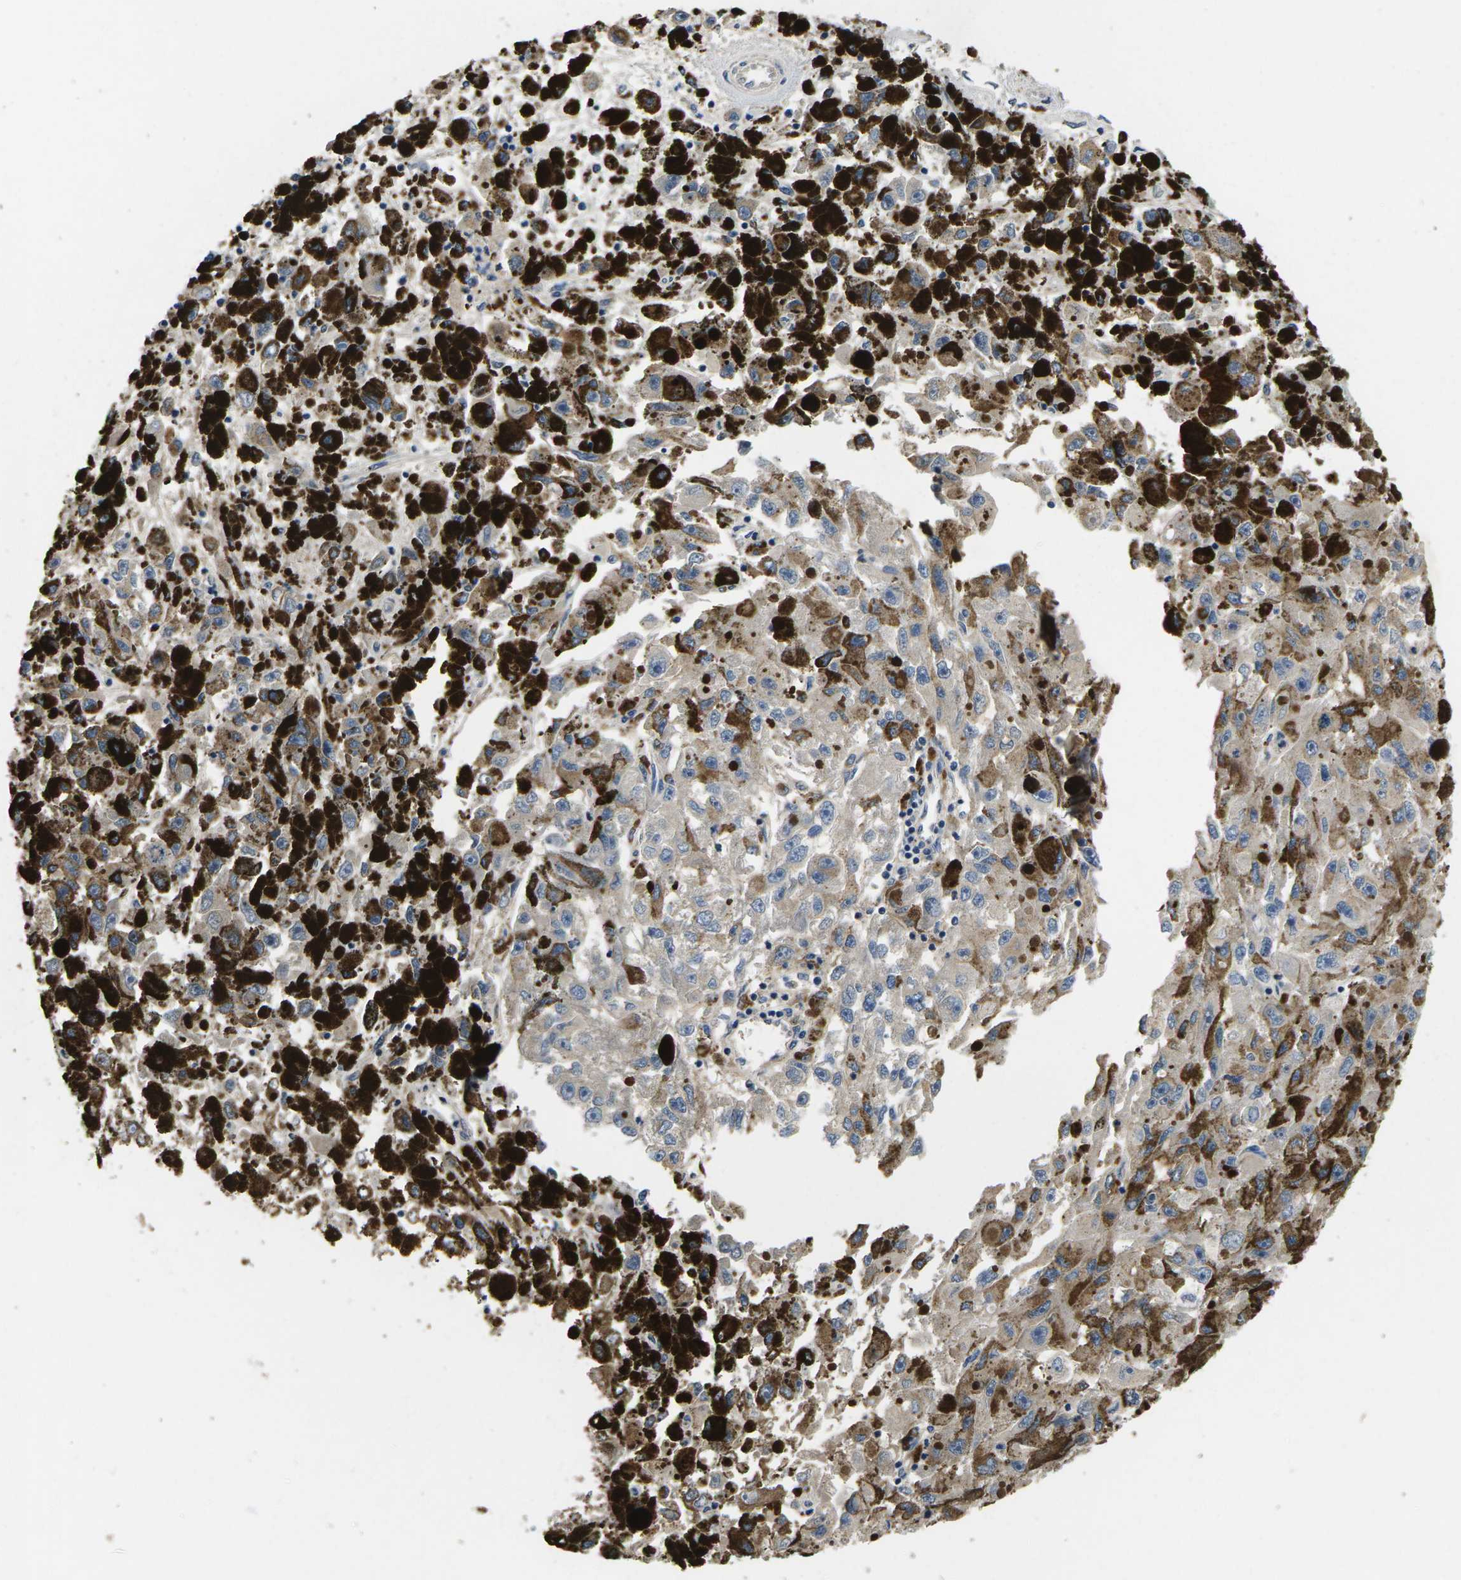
{"staining": {"intensity": "weak", "quantity": "25%-75%", "location": "cytoplasmic/membranous"}, "tissue": "melanoma", "cell_type": "Tumor cells", "image_type": "cancer", "snomed": [{"axis": "morphology", "description": "Malignant melanoma, NOS"}, {"axis": "topography", "description": "Skin"}], "caption": "Brown immunohistochemical staining in human malignant melanoma demonstrates weak cytoplasmic/membranous expression in approximately 25%-75% of tumor cells.", "gene": "PLCE1", "patient": {"sex": "female", "age": 104}}